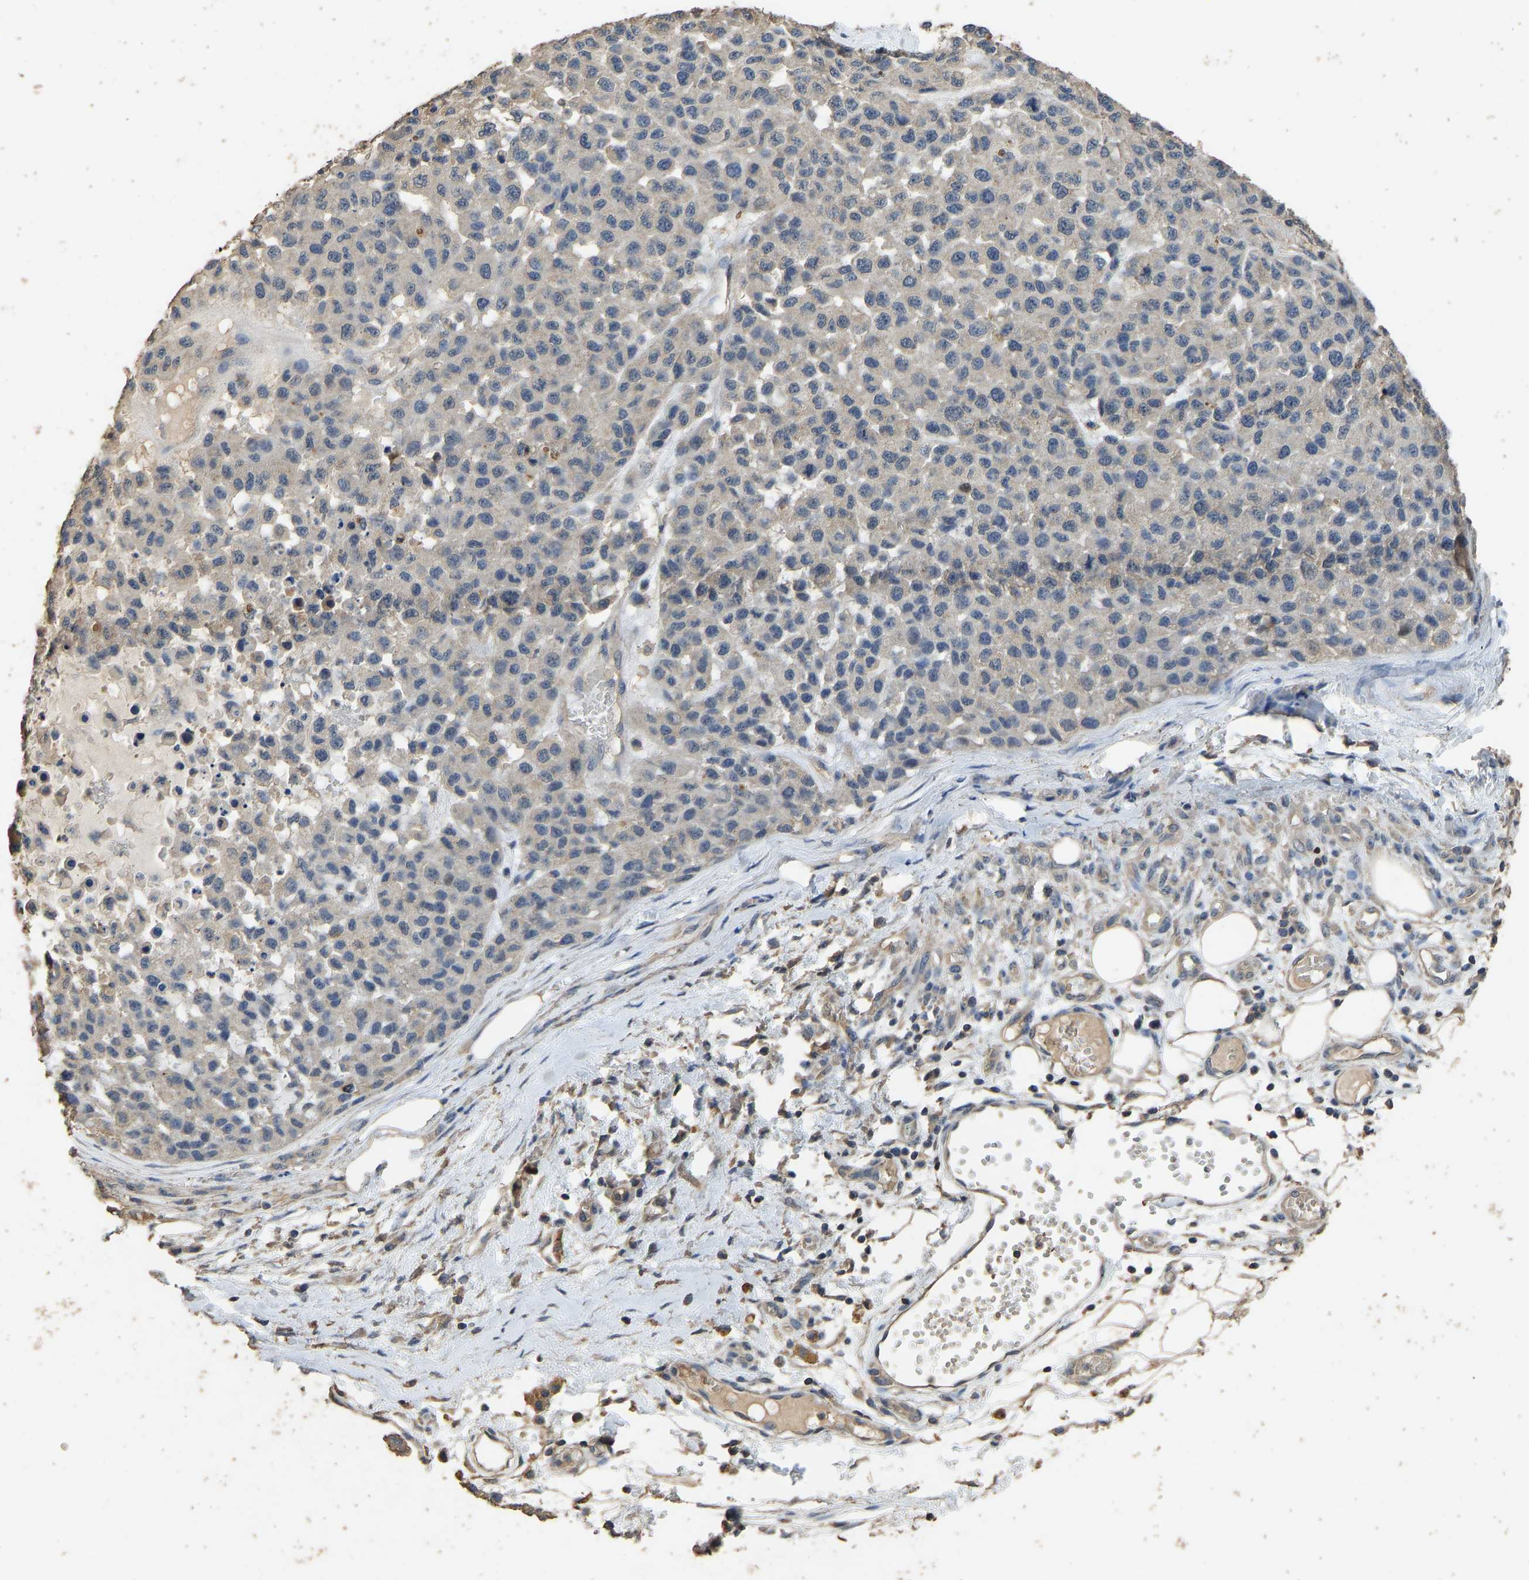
{"staining": {"intensity": "weak", "quantity": "<25%", "location": "cytoplasmic/membranous"}, "tissue": "melanoma", "cell_type": "Tumor cells", "image_type": "cancer", "snomed": [{"axis": "morphology", "description": "Malignant melanoma, NOS"}, {"axis": "topography", "description": "Skin"}], "caption": "A high-resolution photomicrograph shows IHC staining of malignant melanoma, which displays no significant staining in tumor cells.", "gene": "CIDEC", "patient": {"sex": "male", "age": 62}}